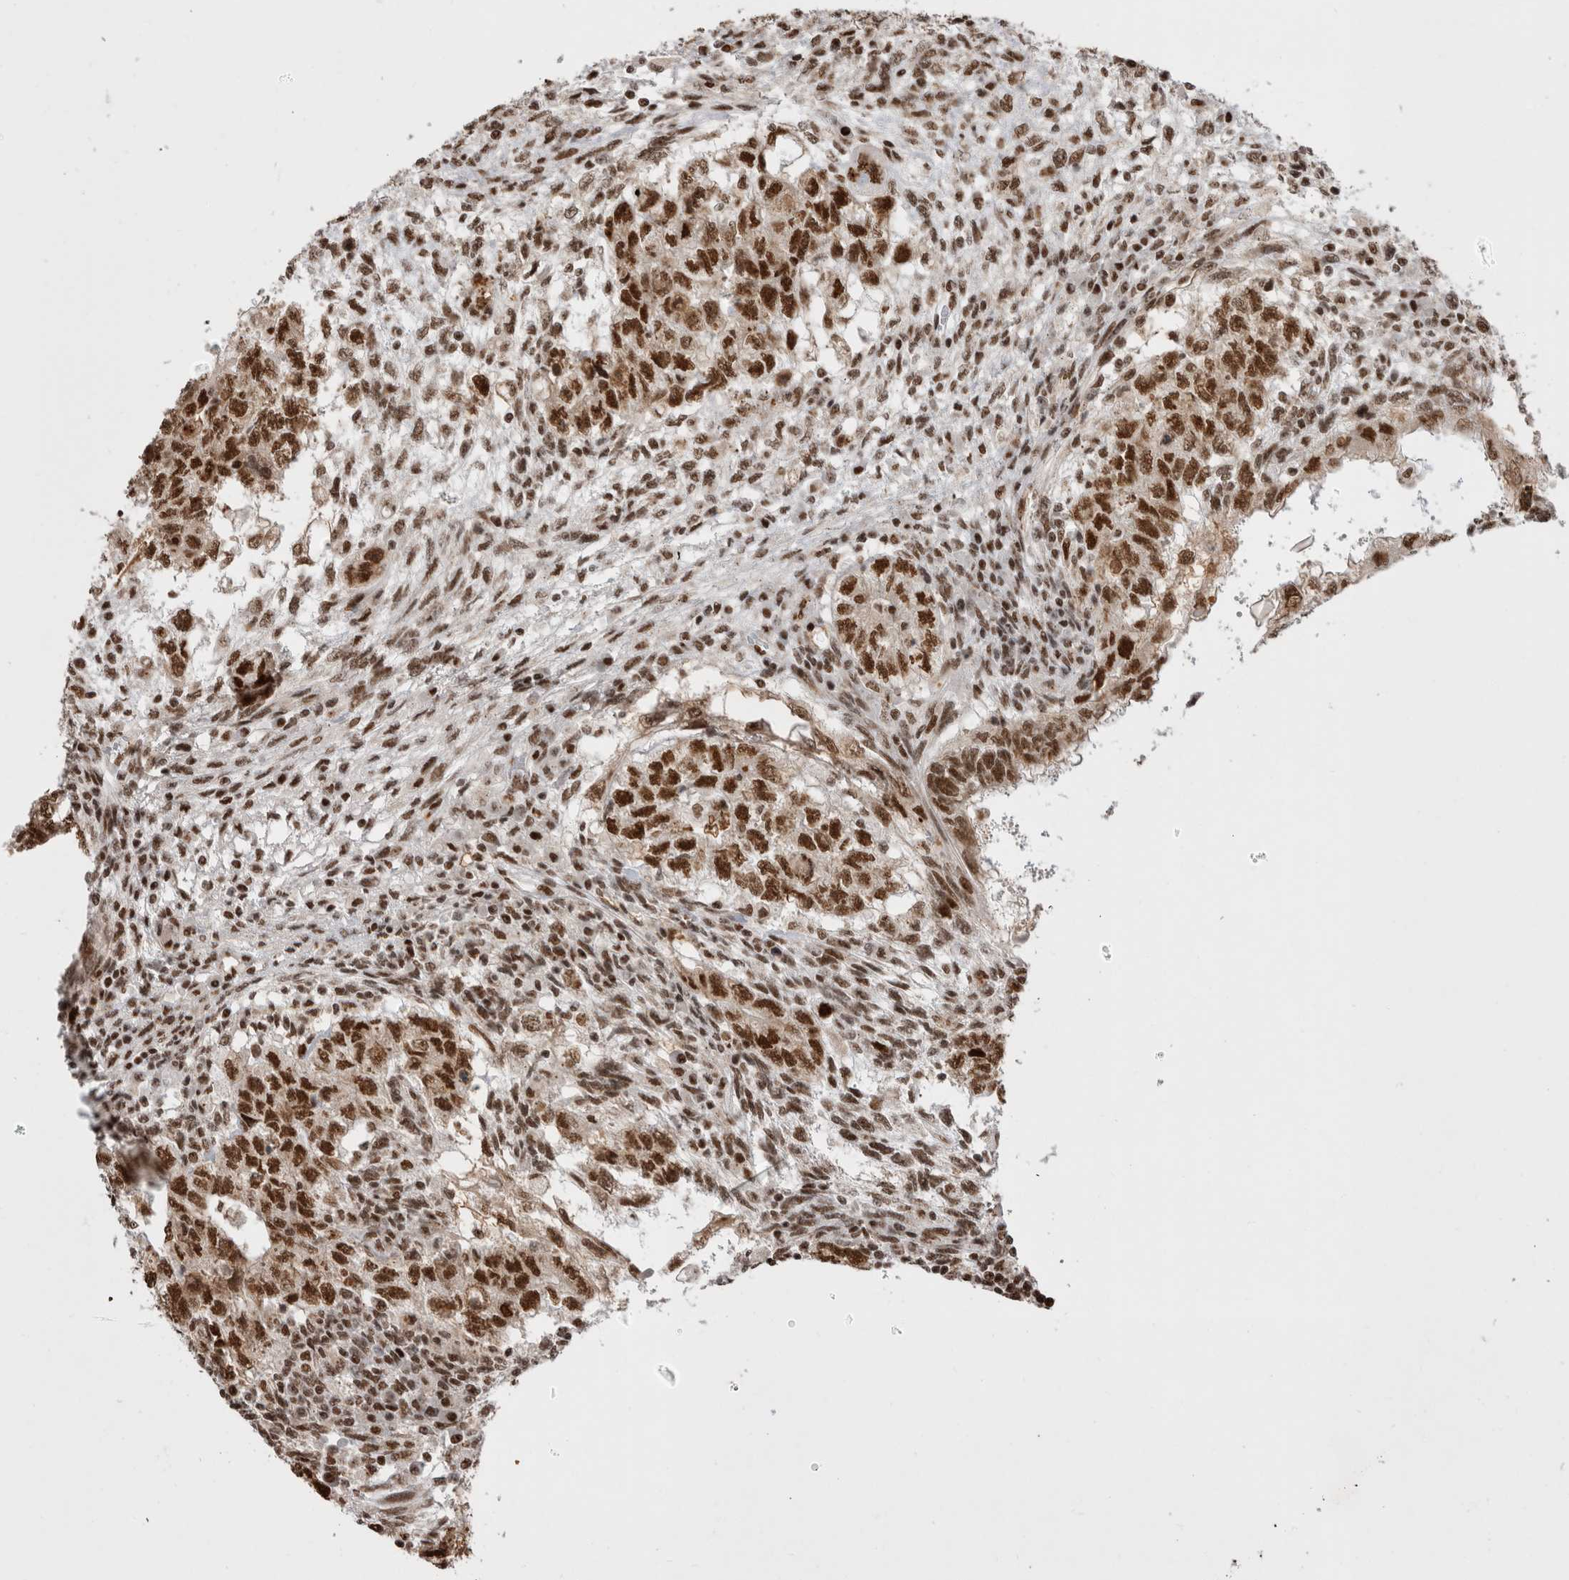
{"staining": {"intensity": "strong", "quantity": ">75%", "location": "nuclear"}, "tissue": "testis cancer", "cell_type": "Tumor cells", "image_type": "cancer", "snomed": [{"axis": "morphology", "description": "Normal tissue, NOS"}, {"axis": "morphology", "description": "Carcinoma, Embryonal, NOS"}, {"axis": "topography", "description": "Testis"}], "caption": "This photomicrograph reveals immunohistochemistry (IHC) staining of human testis embryonal carcinoma, with high strong nuclear expression in about >75% of tumor cells.", "gene": "EYA2", "patient": {"sex": "male", "age": 36}}